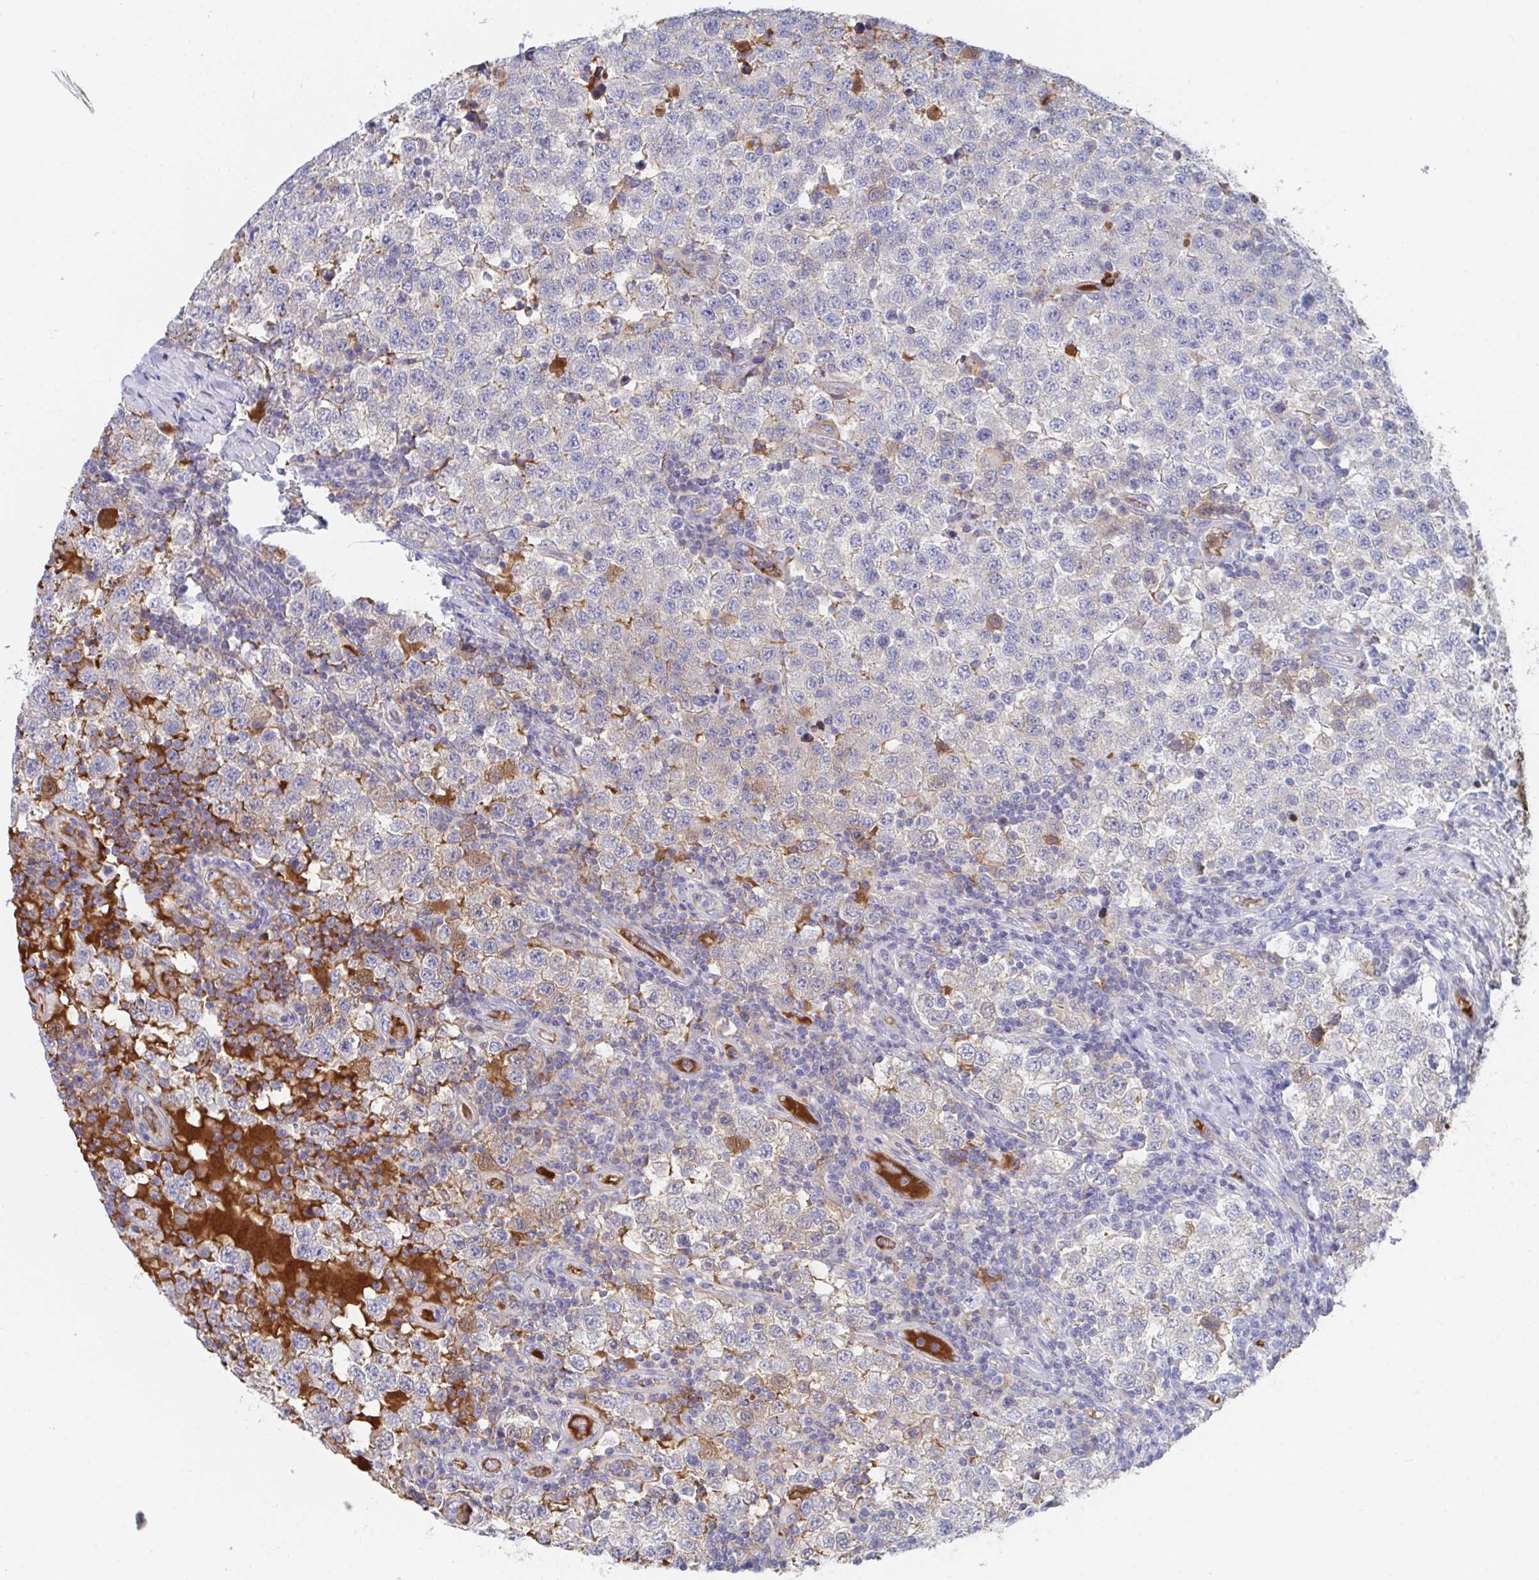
{"staining": {"intensity": "negative", "quantity": "none", "location": "none"}, "tissue": "testis cancer", "cell_type": "Tumor cells", "image_type": "cancer", "snomed": [{"axis": "morphology", "description": "Seminoma, NOS"}, {"axis": "topography", "description": "Testis"}], "caption": "Human seminoma (testis) stained for a protein using IHC exhibits no staining in tumor cells.", "gene": "TNFAIP6", "patient": {"sex": "male", "age": 34}}